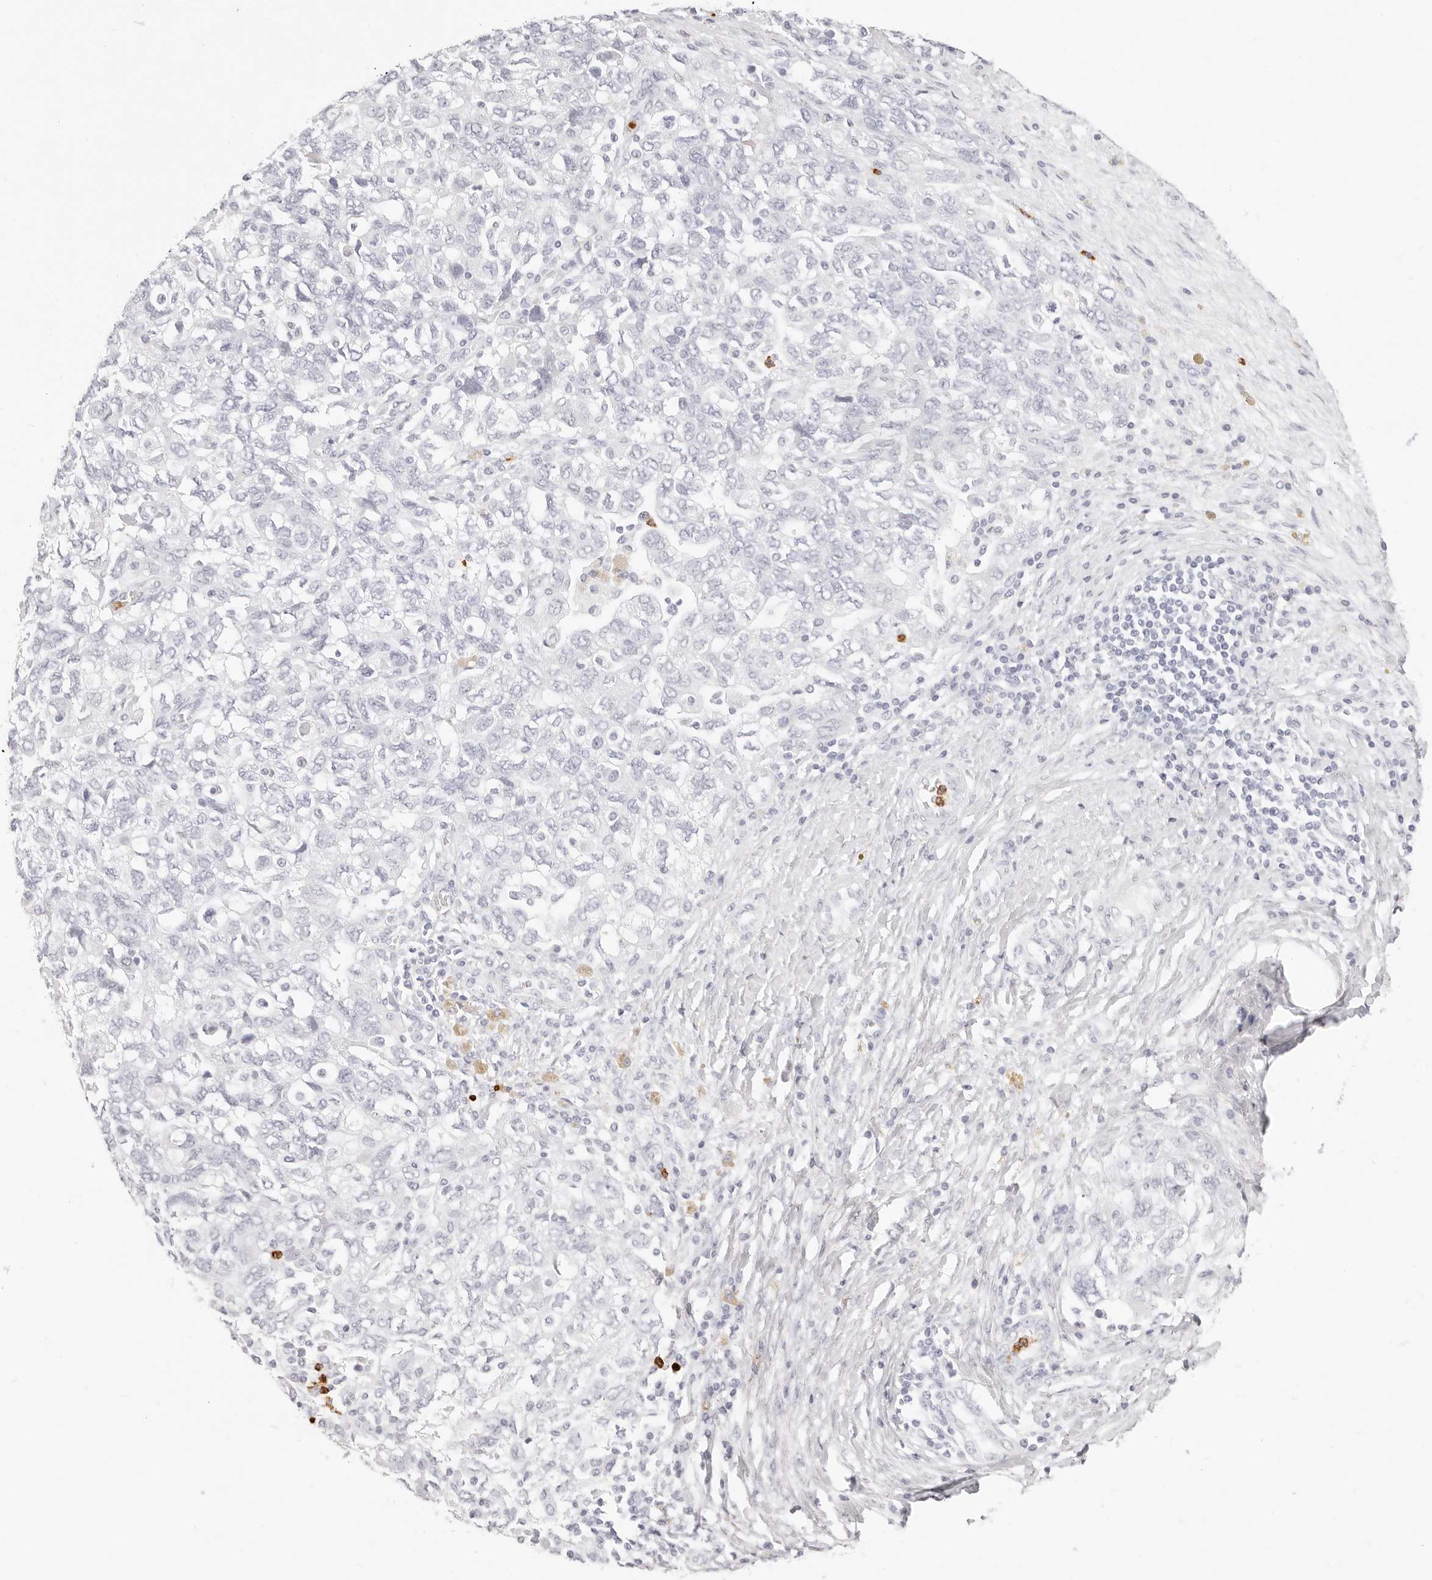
{"staining": {"intensity": "negative", "quantity": "none", "location": "none"}, "tissue": "ovarian cancer", "cell_type": "Tumor cells", "image_type": "cancer", "snomed": [{"axis": "morphology", "description": "Carcinoma, NOS"}, {"axis": "morphology", "description": "Cystadenocarcinoma, serous, NOS"}, {"axis": "topography", "description": "Ovary"}], "caption": "High power microscopy micrograph of an immunohistochemistry (IHC) micrograph of ovarian cancer (serous cystadenocarcinoma), revealing no significant expression in tumor cells.", "gene": "CAMP", "patient": {"sex": "female", "age": 69}}